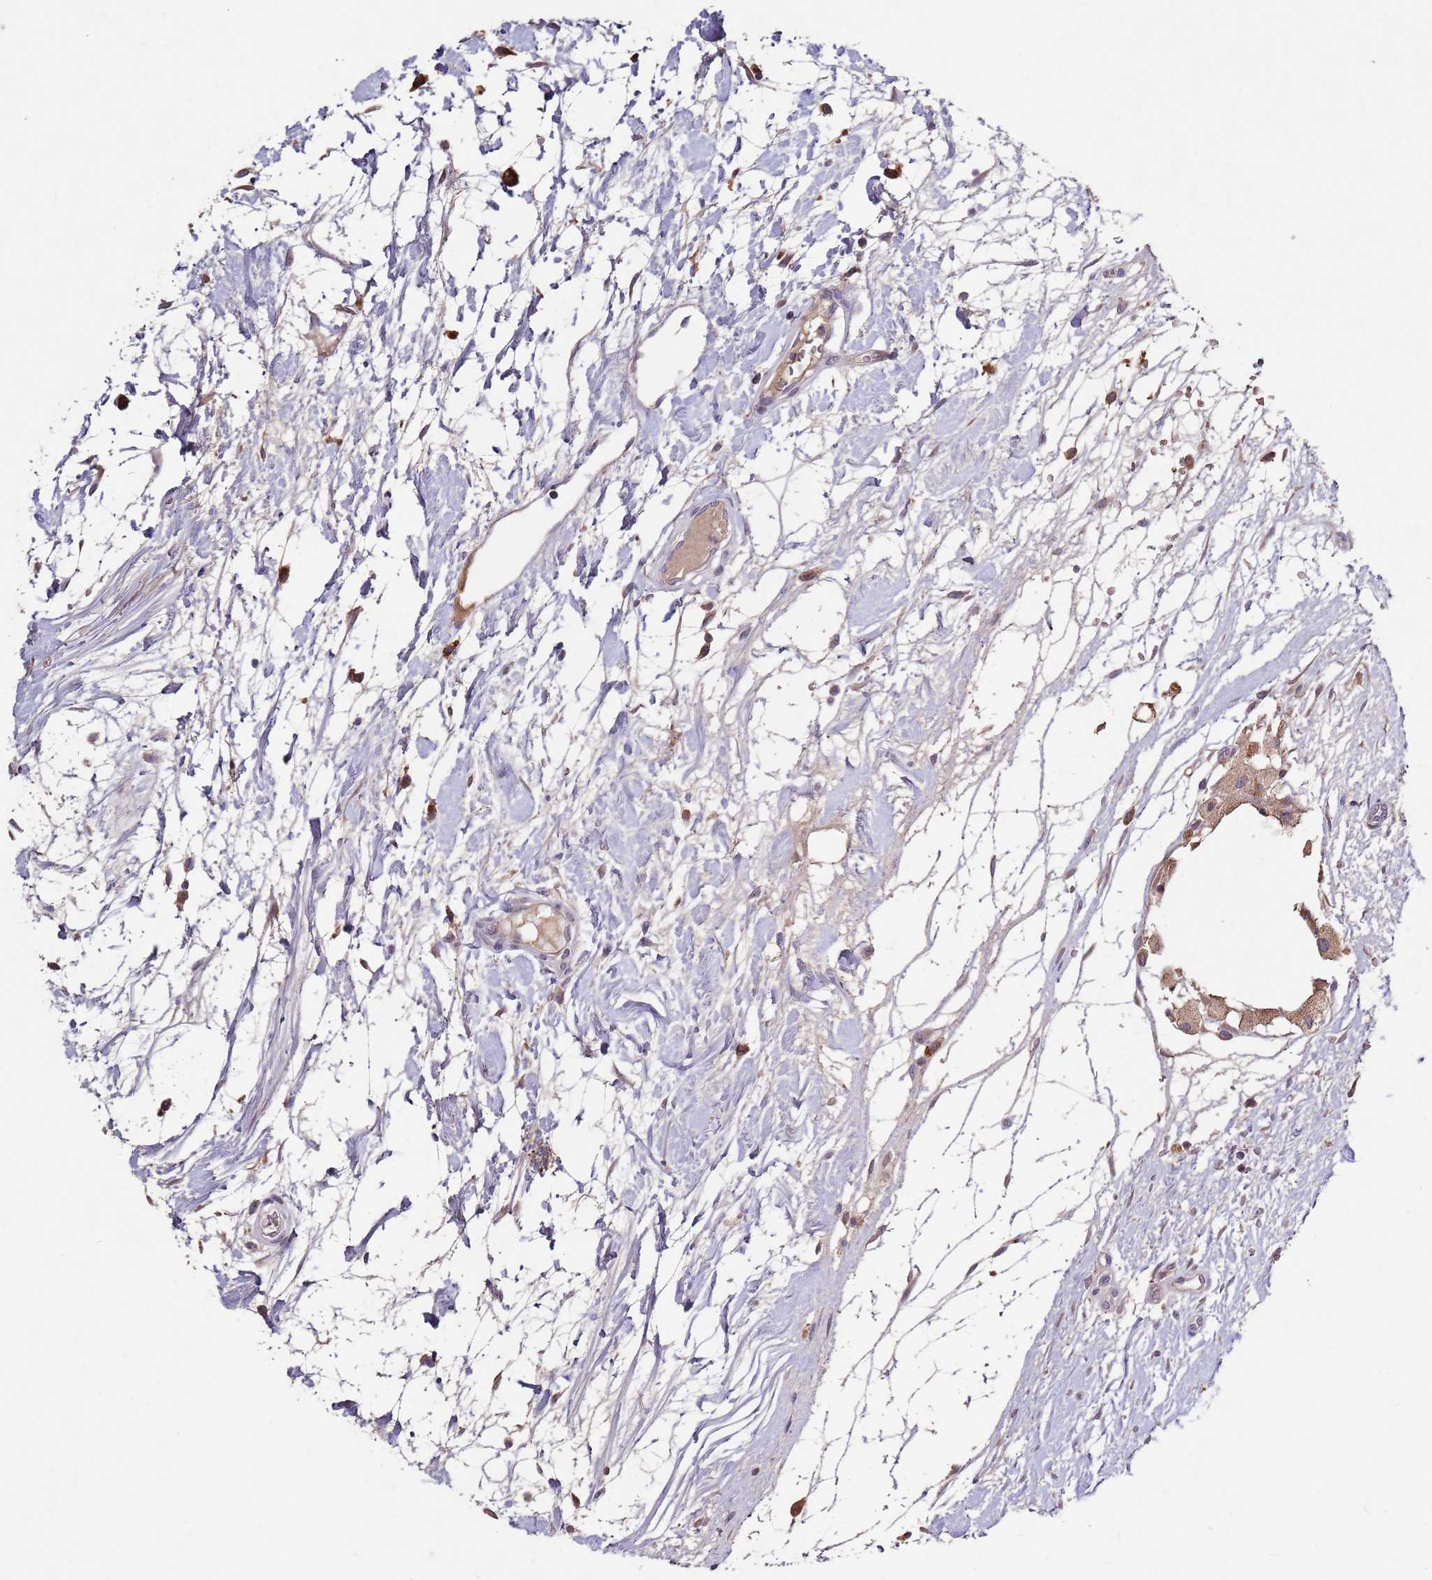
{"staining": {"intensity": "weak", "quantity": ">75%", "location": "cytoplasmic/membranous"}, "tissue": "breast cancer", "cell_type": "Tumor cells", "image_type": "cancer", "snomed": [{"axis": "morphology", "description": "Duct carcinoma"}, {"axis": "topography", "description": "Breast"}], "caption": "Protein expression analysis of human breast intraductal carcinoma reveals weak cytoplasmic/membranous expression in approximately >75% of tumor cells. (Stains: DAB (3,3'-diaminobenzidine) in brown, nuclei in blue, Microscopy: brightfield microscopy at high magnification).", "gene": "NRDE2", "patient": {"sex": "female", "age": 55}}